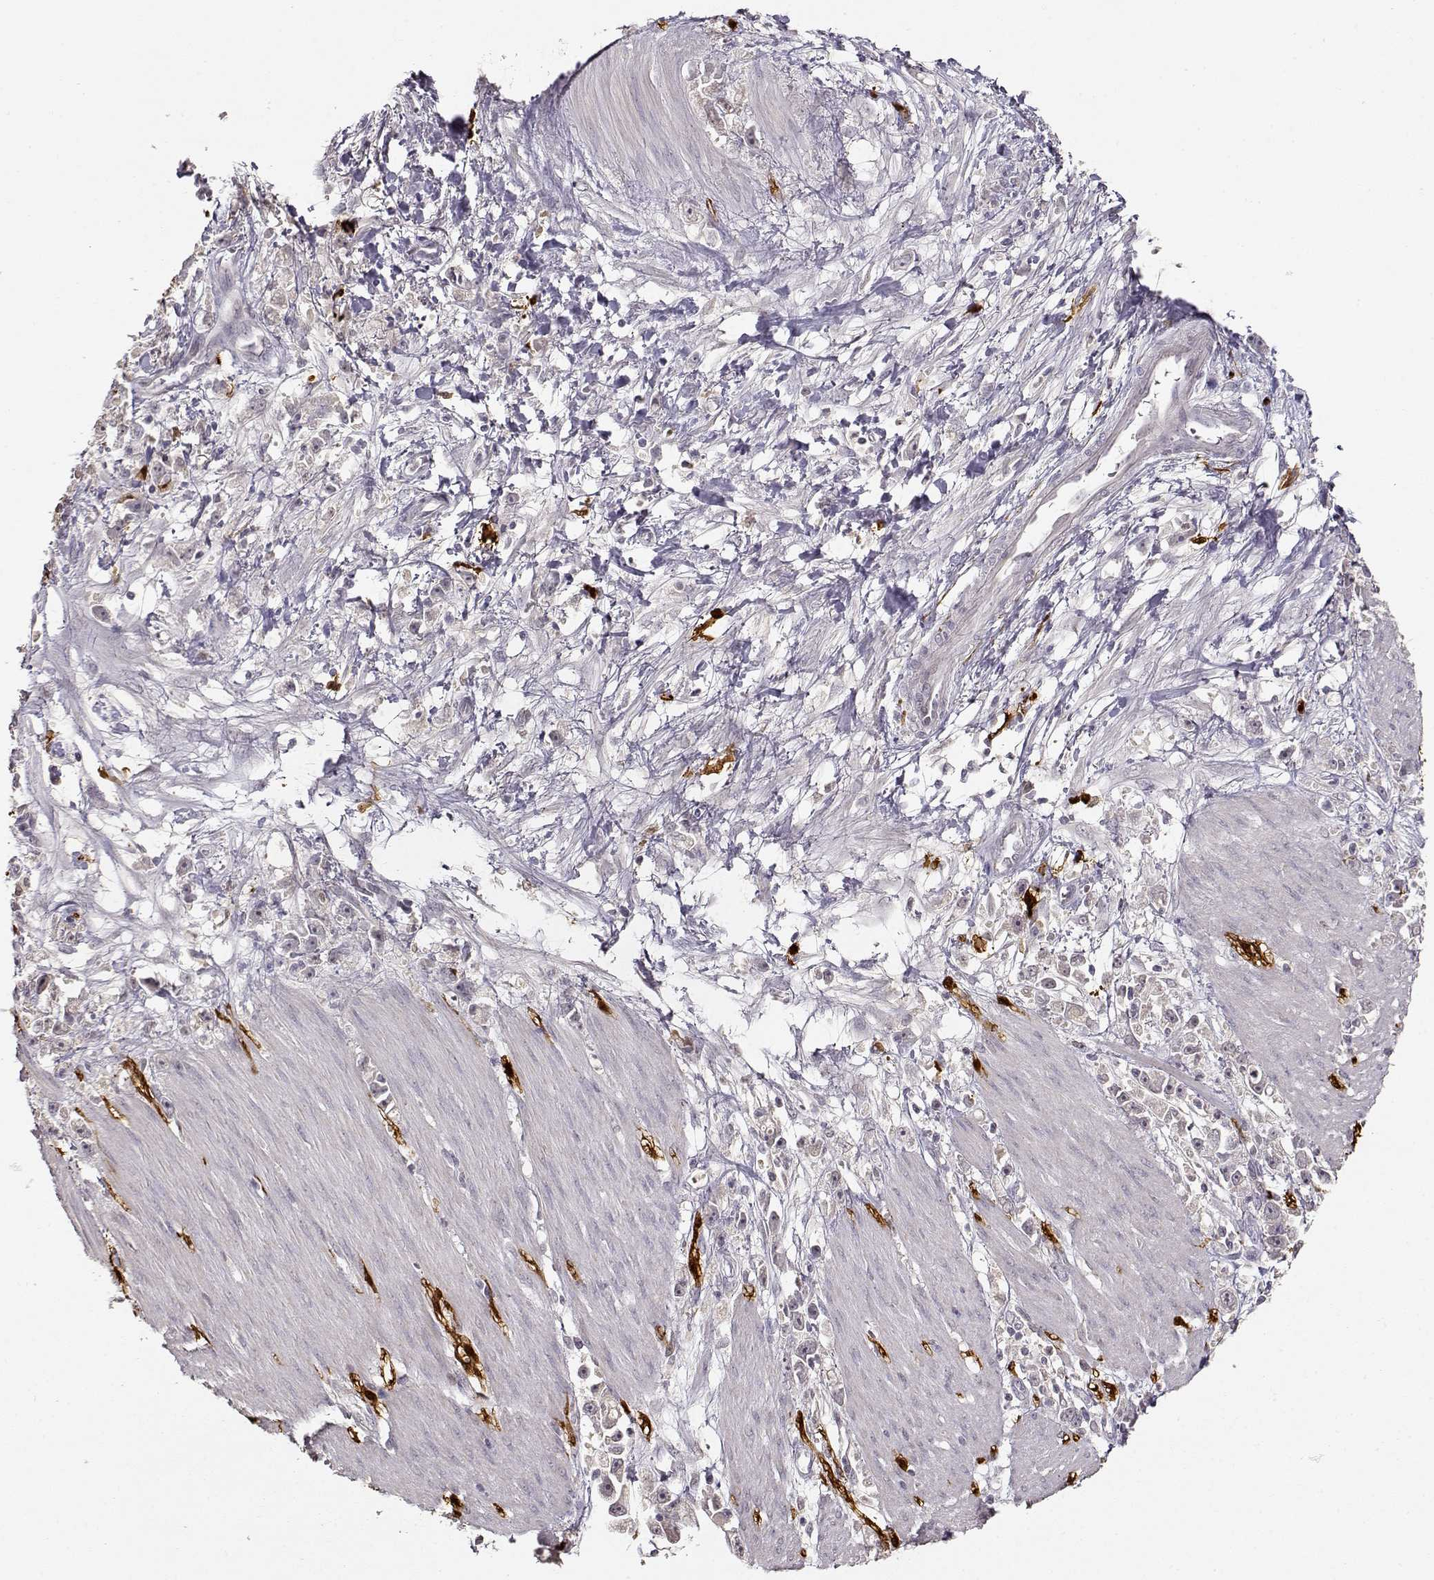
{"staining": {"intensity": "negative", "quantity": "none", "location": "none"}, "tissue": "stomach cancer", "cell_type": "Tumor cells", "image_type": "cancer", "snomed": [{"axis": "morphology", "description": "Adenocarcinoma, NOS"}, {"axis": "topography", "description": "Stomach"}], "caption": "DAB immunohistochemical staining of stomach cancer (adenocarcinoma) shows no significant expression in tumor cells.", "gene": "S100B", "patient": {"sex": "female", "age": 59}}